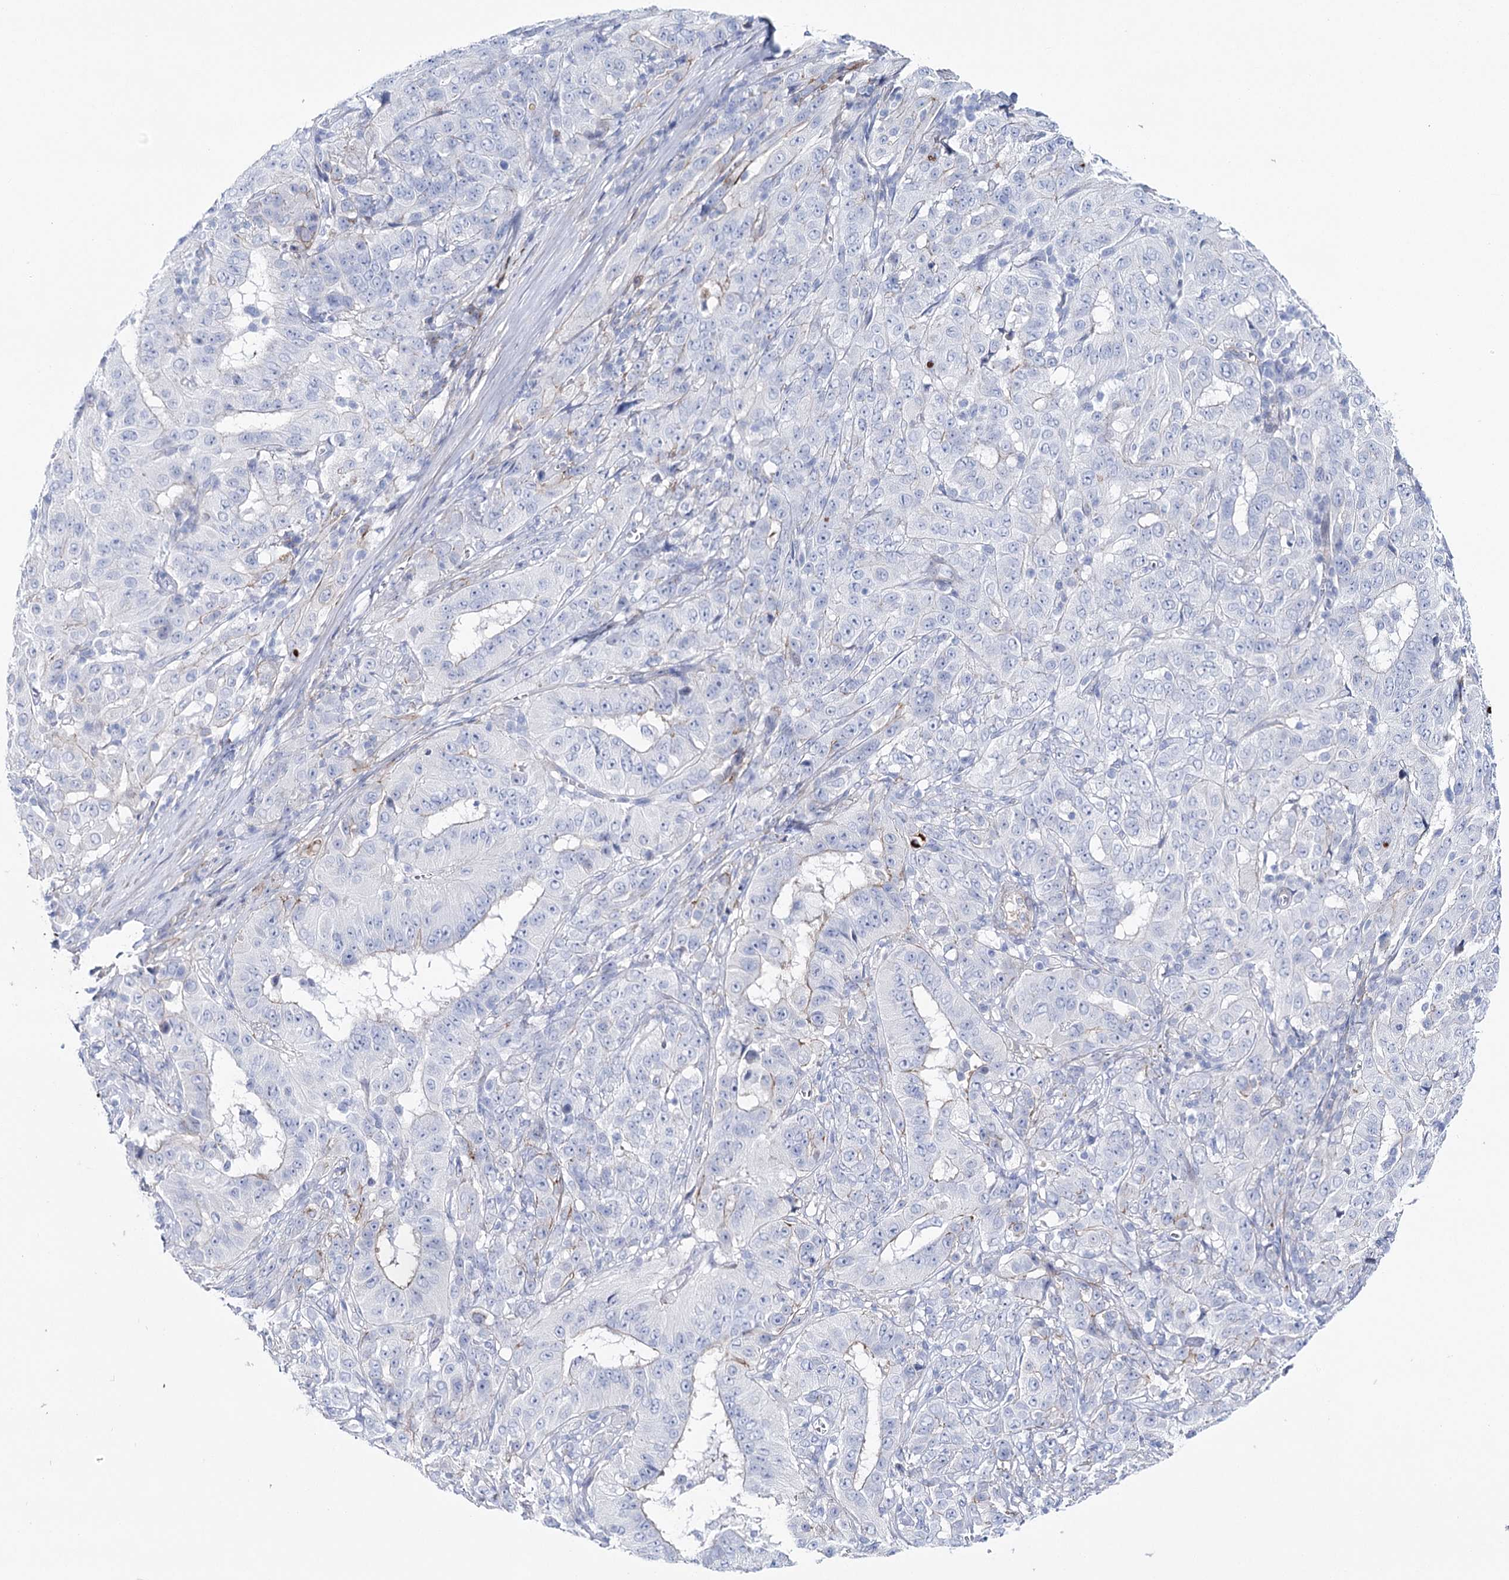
{"staining": {"intensity": "negative", "quantity": "none", "location": "none"}, "tissue": "pancreatic cancer", "cell_type": "Tumor cells", "image_type": "cancer", "snomed": [{"axis": "morphology", "description": "Adenocarcinoma, NOS"}, {"axis": "topography", "description": "Pancreas"}], "caption": "Immunohistochemistry (IHC) of human pancreatic adenocarcinoma exhibits no staining in tumor cells.", "gene": "ANKRD23", "patient": {"sex": "male", "age": 63}}